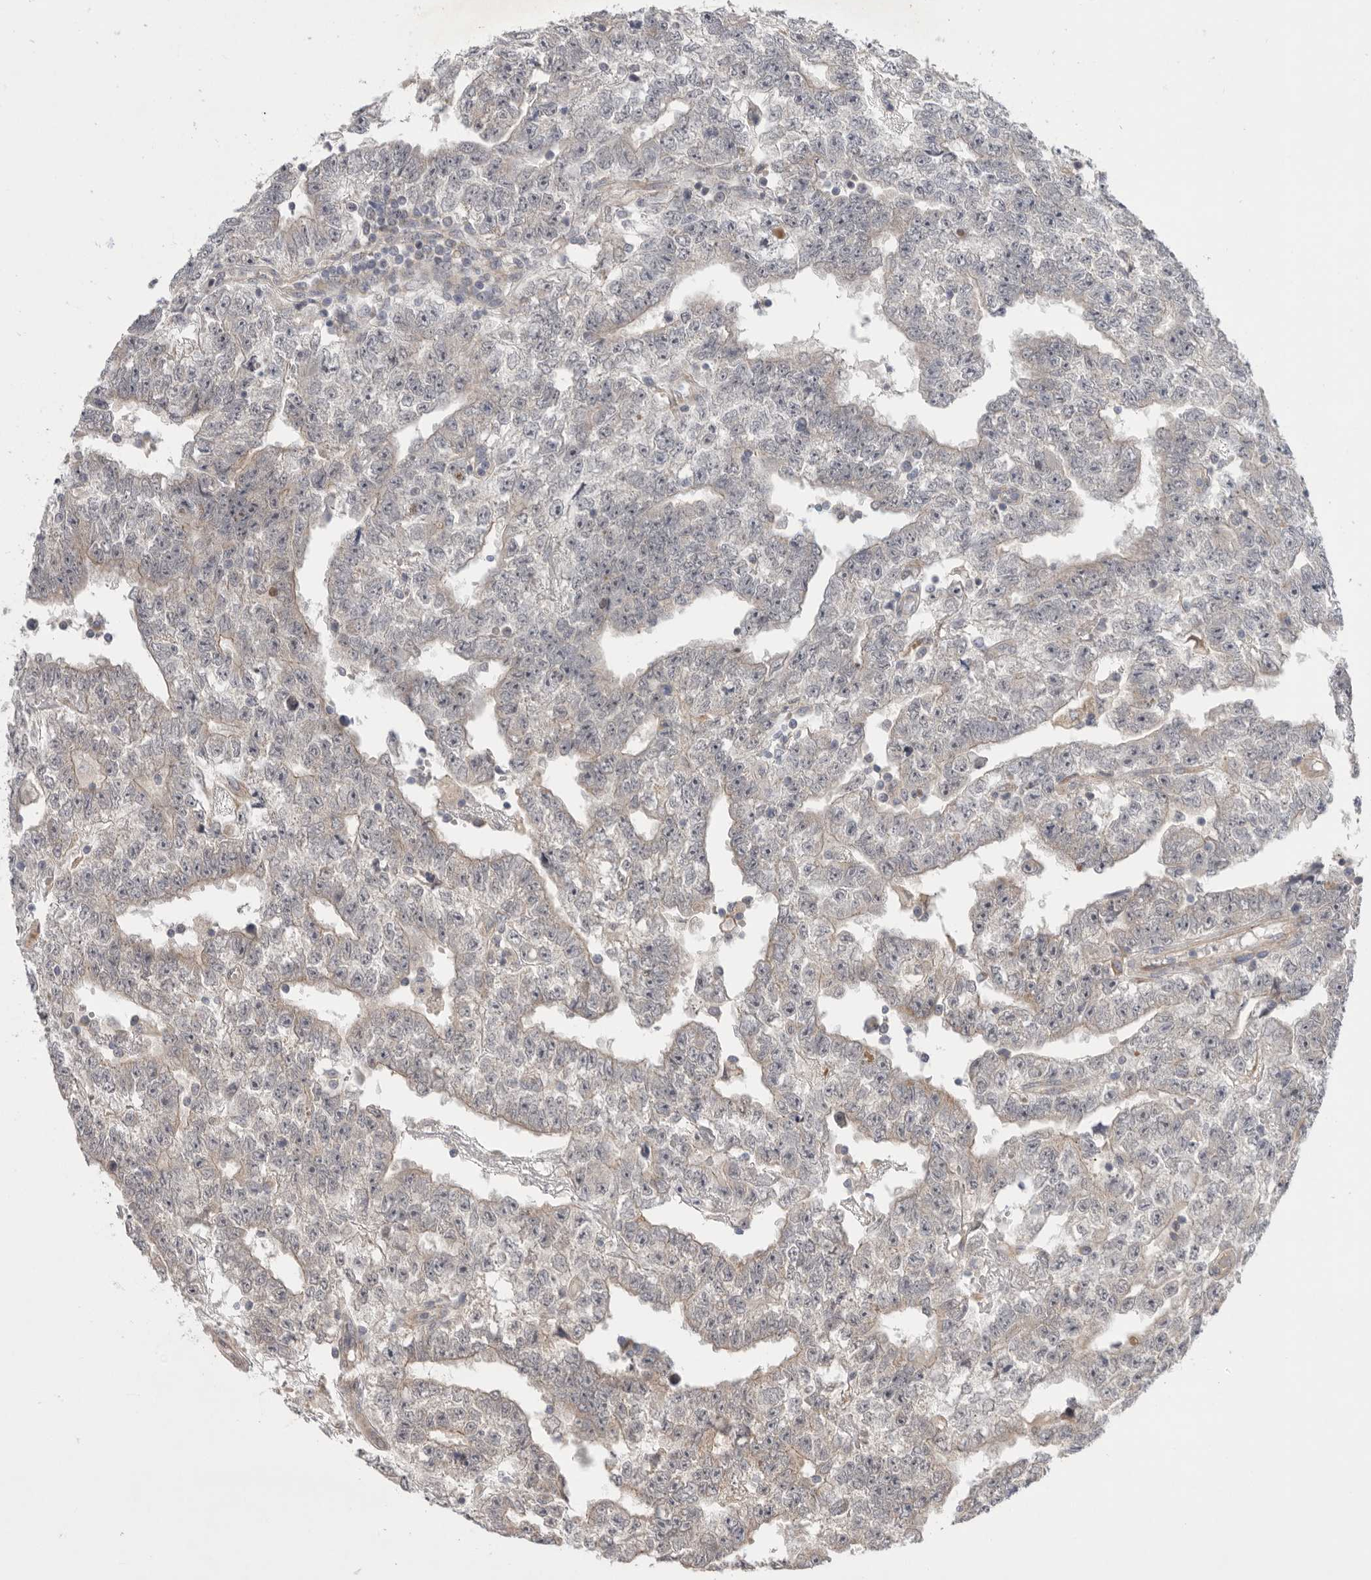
{"staining": {"intensity": "negative", "quantity": "none", "location": "none"}, "tissue": "testis cancer", "cell_type": "Tumor cells", "image_type": "cancer", "snomed": [{"axis": "morphology", "description": "Carcinoma, Embryonal, NOS"}, {"axis": "topography", "description": "Testis"}], "caption": "Immunohistochemistry (IHC) of human testis cancer exhibits no staining in tumor cells.", "gene": "MTFR1L", "patient": {"sex": "male", "age": 25}}